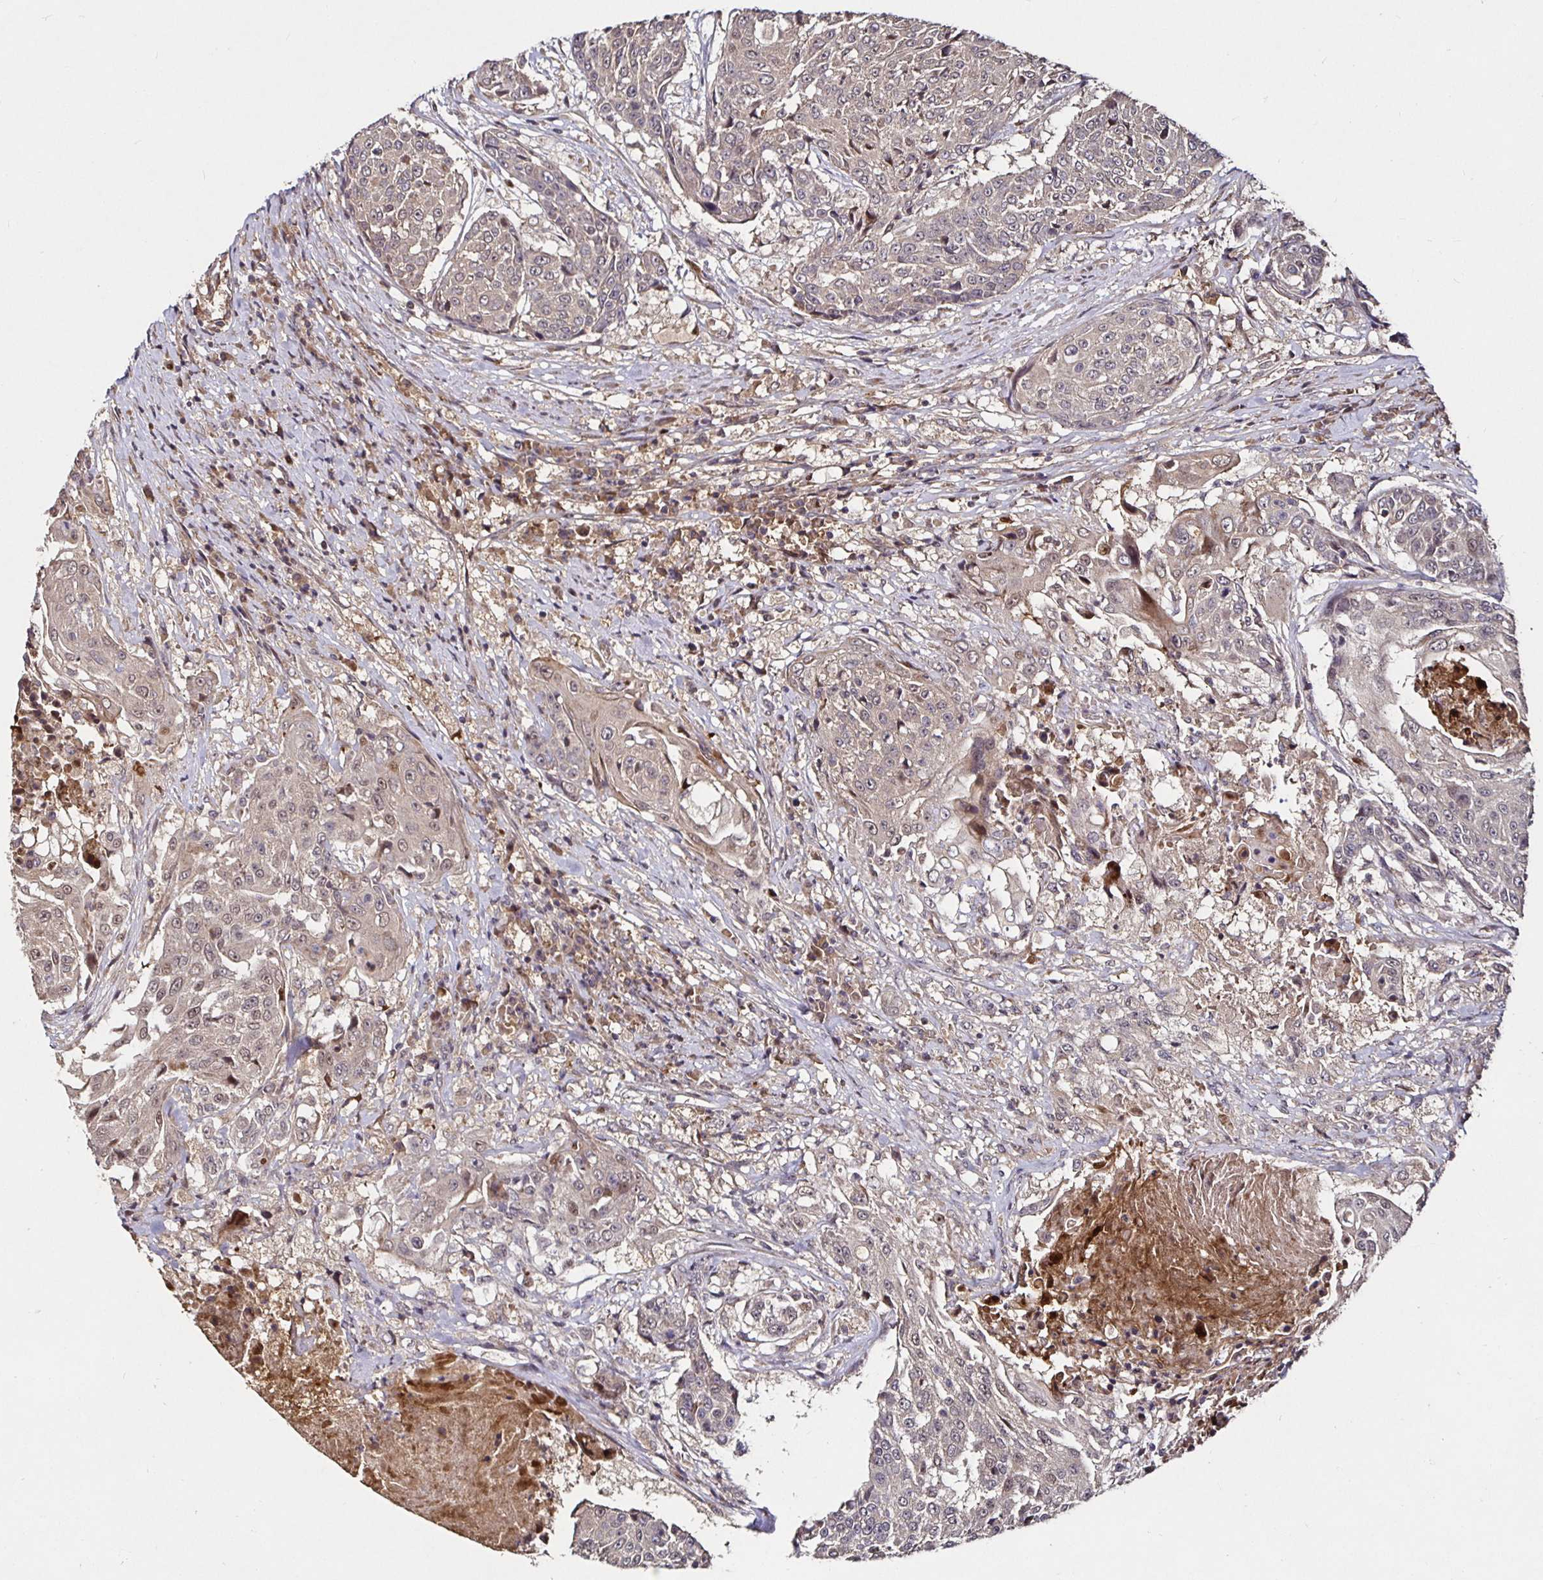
{"staining": {"intensity": "weak", "quantity": "<25%", "location": "cytoplasmic/membranous"}, "tissue": "urothelial cancer", "cell_type": "Tumor cells", "image_type": "cancer", "snomed": [{"axis": "morphology", "description": "Urothelial carcinoma, High grade"}, {"axis": "topography", "description": "Urinary bladder"}], "caption": "High magnification brightfield microscopy of high-grade urothelial carcinoma stained with DAB (3,3'-diaminobenzidine) (brown) and counterstained with hematoxylin (blue): tumor cells show no significant expression.", "gene": "SMYD3", "patient": {"sex": "female", "age": 63}}